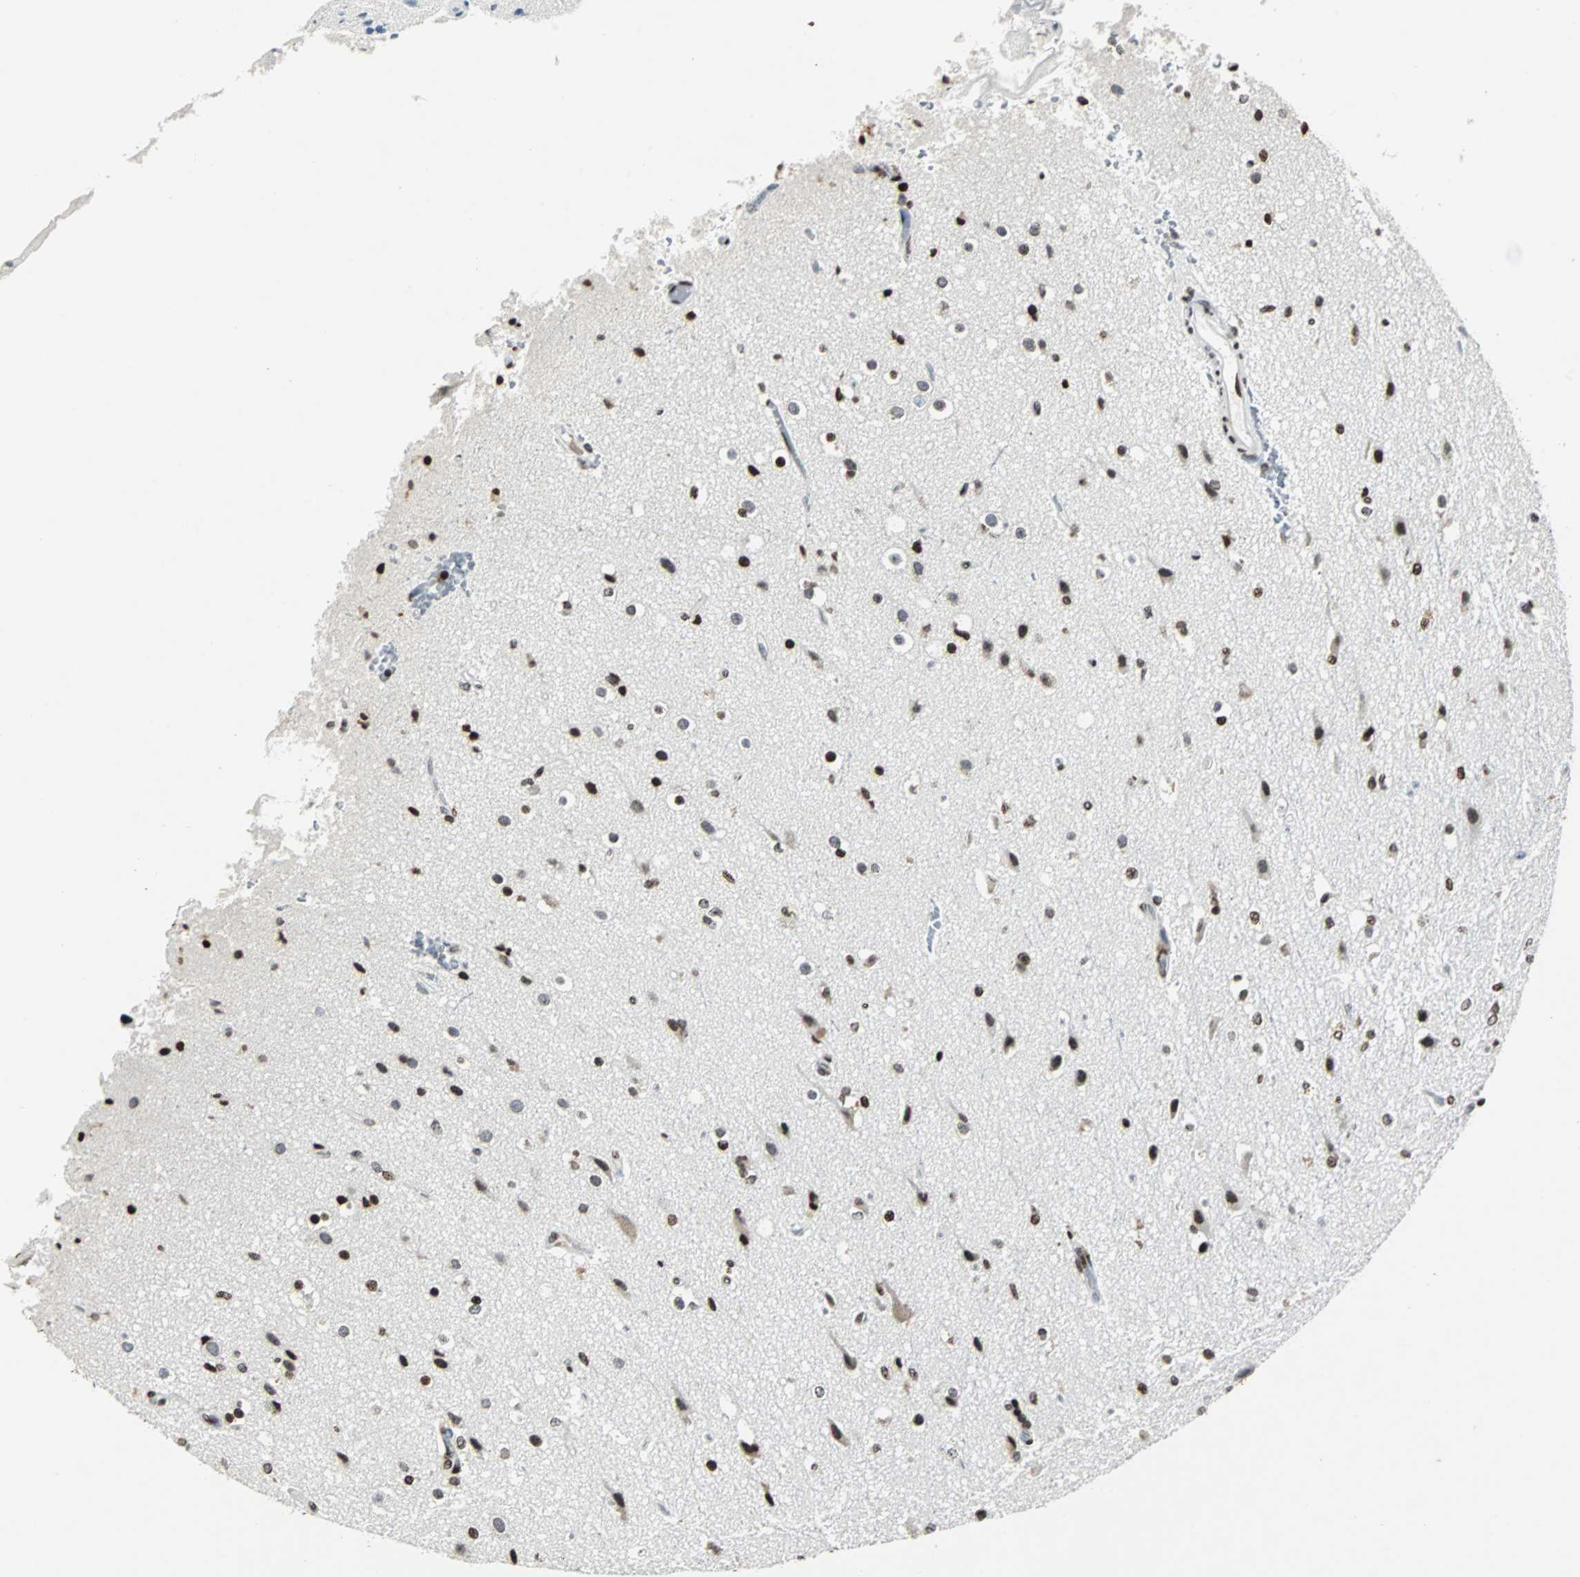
{"staining": {"intensity": "strong", "quantity": ">75%", "location": "nuclear"}, "tissue": "glioma", "cell_type": "Tumor cells", "image_type": "cancer", "snomed": [{"axis": "morphology", "description": "Normal tissue, NOS"}, {"axis": "morphology", "description": "Glioma, malignant, High grade"}, {"axis": "topography", "description": "Cerebral cortex"}], "caption": "About >75% of tumor cells in human glioma demonstrate strong nuclear protein staining as visualized by brown immunohistochemical staining.", "gene": "PAXIP1", "patient": {"sex": "male", "age": 77}}